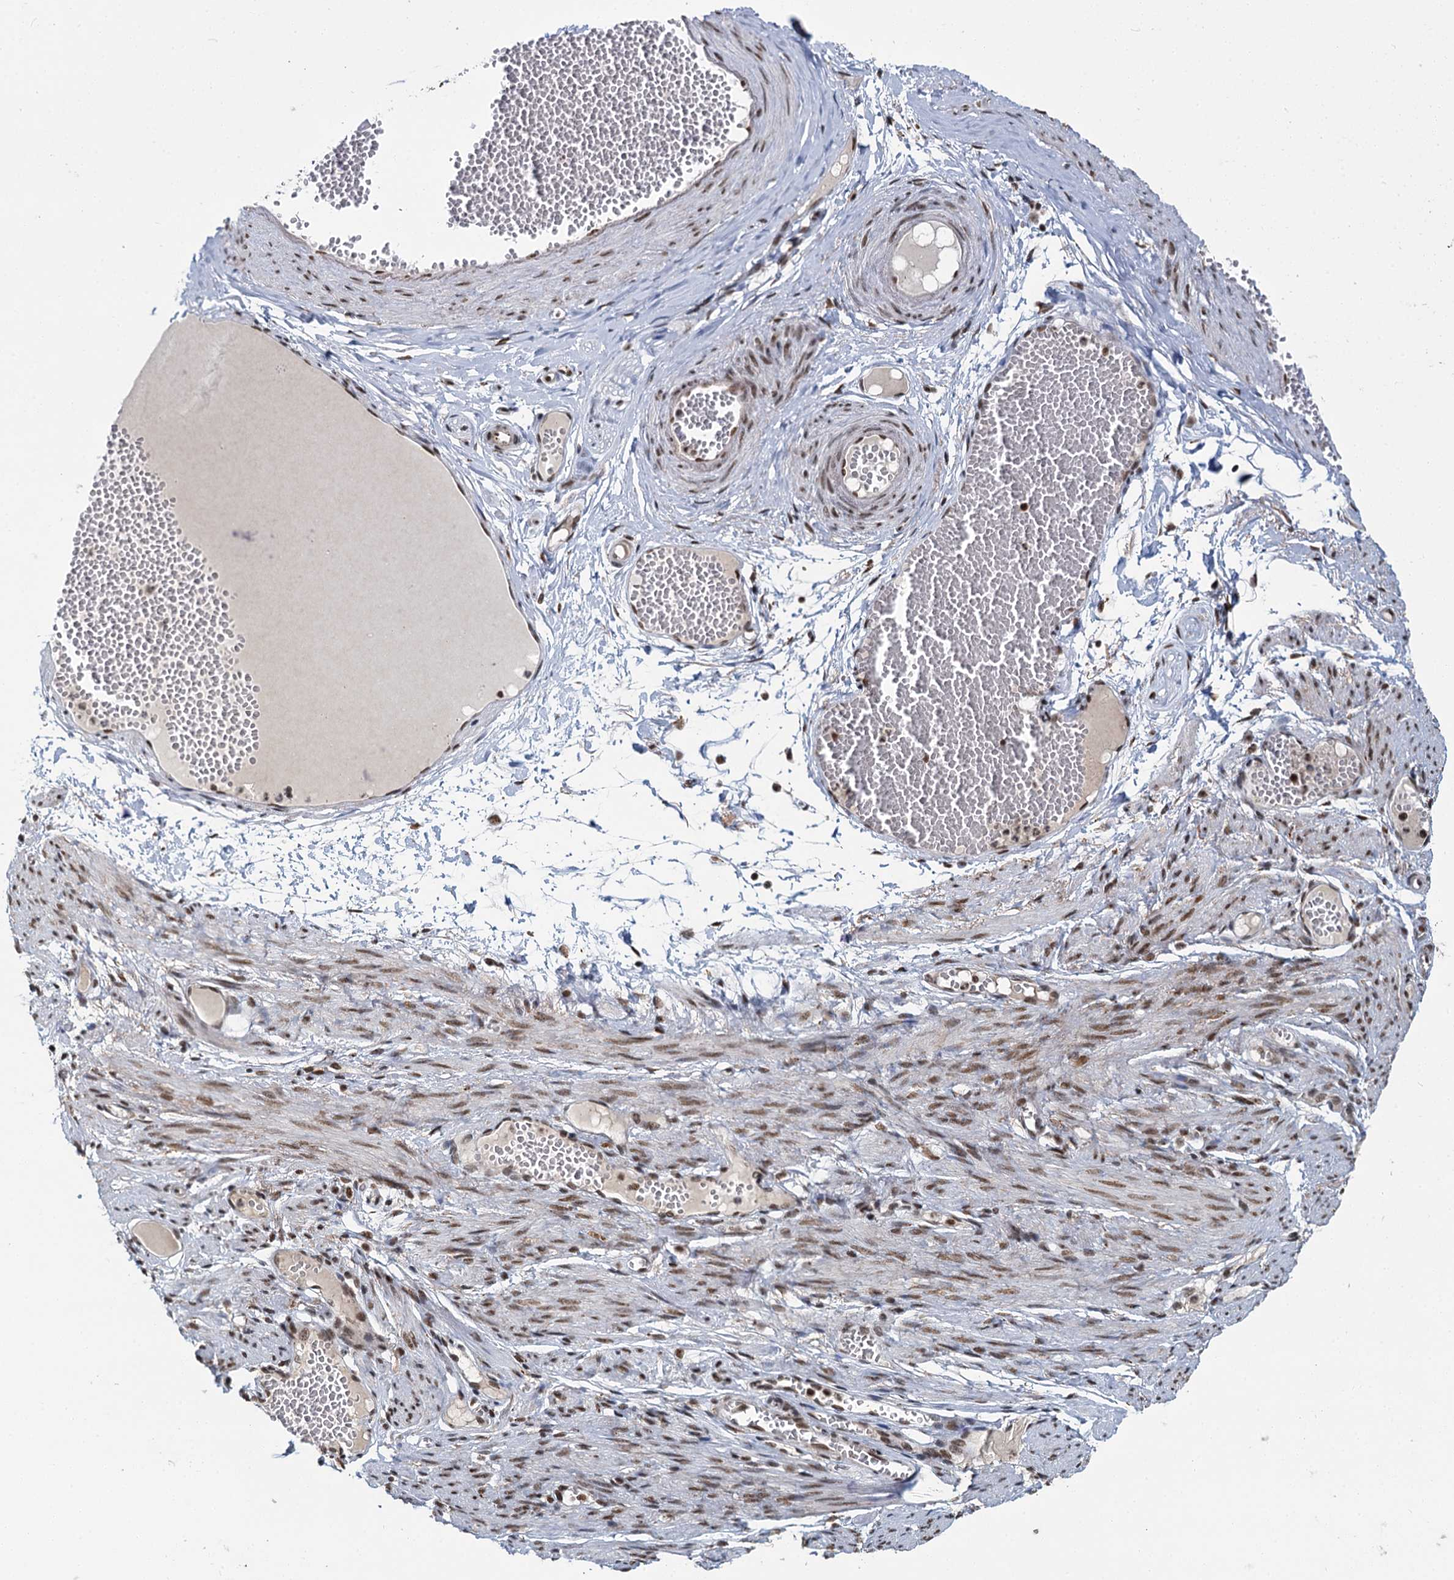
{"staining": {"intensity": "strong", "quantity": ">75%", "location": "nuclear"}, "tissue": "adipose tissue", "cell_type": "Adipocytes", "image_type": "normal", "snomed": [{"axis": "morphology", "description": "Normal tissue, NOS"}, {"axis": "topography", "description": "Smooth muscle"}, {"axis": "topography", "description": "Peripheral nerve tissue"}], "caption": "Immunohistochemical staining of benign human adipose tissue demonstrates high levels of strong nuclear staining in approximately >75% of adipocytes. (brown staining indicates protein expression, while blue staining denotes nuclei).", "gene": "PPHLN1", "patient": {"sex": "female", "age": 39}}